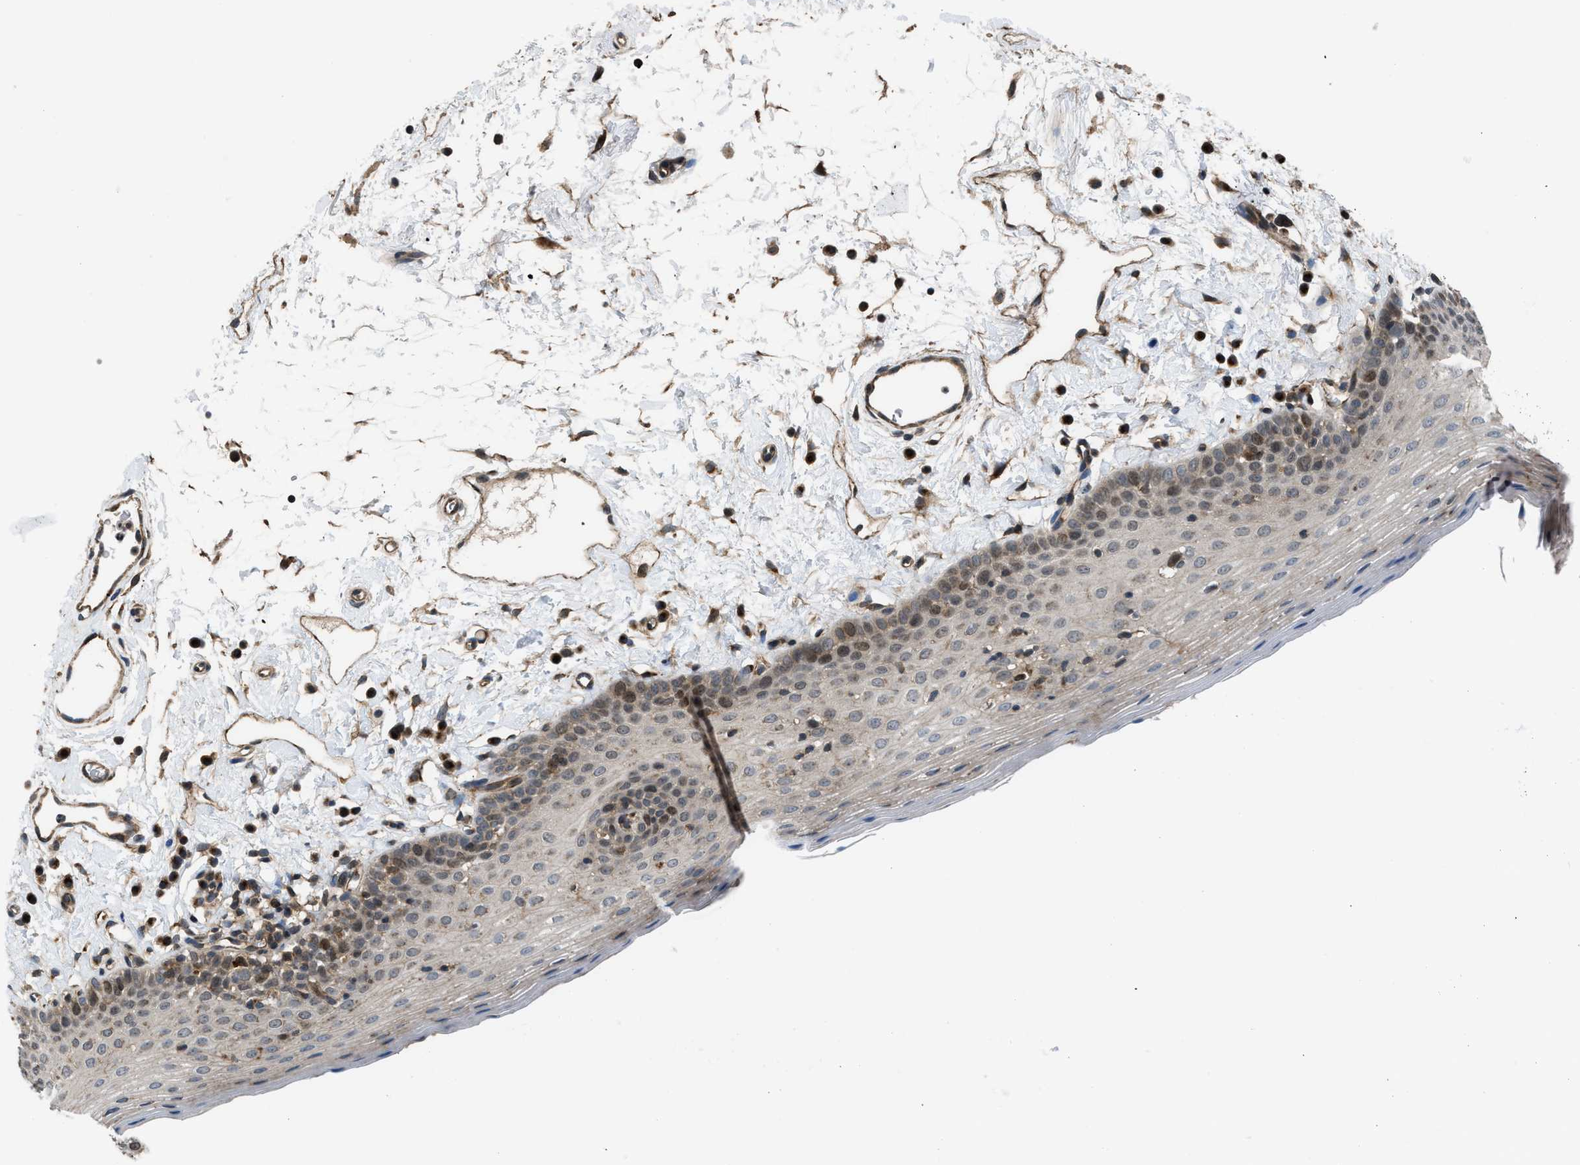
{"staining": {"intensity": "moderate", "quantity": "<25%", "location": "nuclear"}, "tissue": "oral mucosa", "cell_type": "Squamous epithelial cells", "image_type": "normal", "snomed": [{"axis": "morphology", "description": "Normal tissue, NOS"}, {"axis": "topography", "description": "Oral tissue"}], "caption": "Normal oral mucosa was stained to show a protein in brown. There is low levels of moderate nuclear expression in approximately <25% of squamous epithelial cells. Using DAB (brown) and hematoxylin (blue) stains, captured at high magnification using brightfield microscopy.", "gene": "GPATCH2L", "patient": {"sex": "male", "age": 66}}